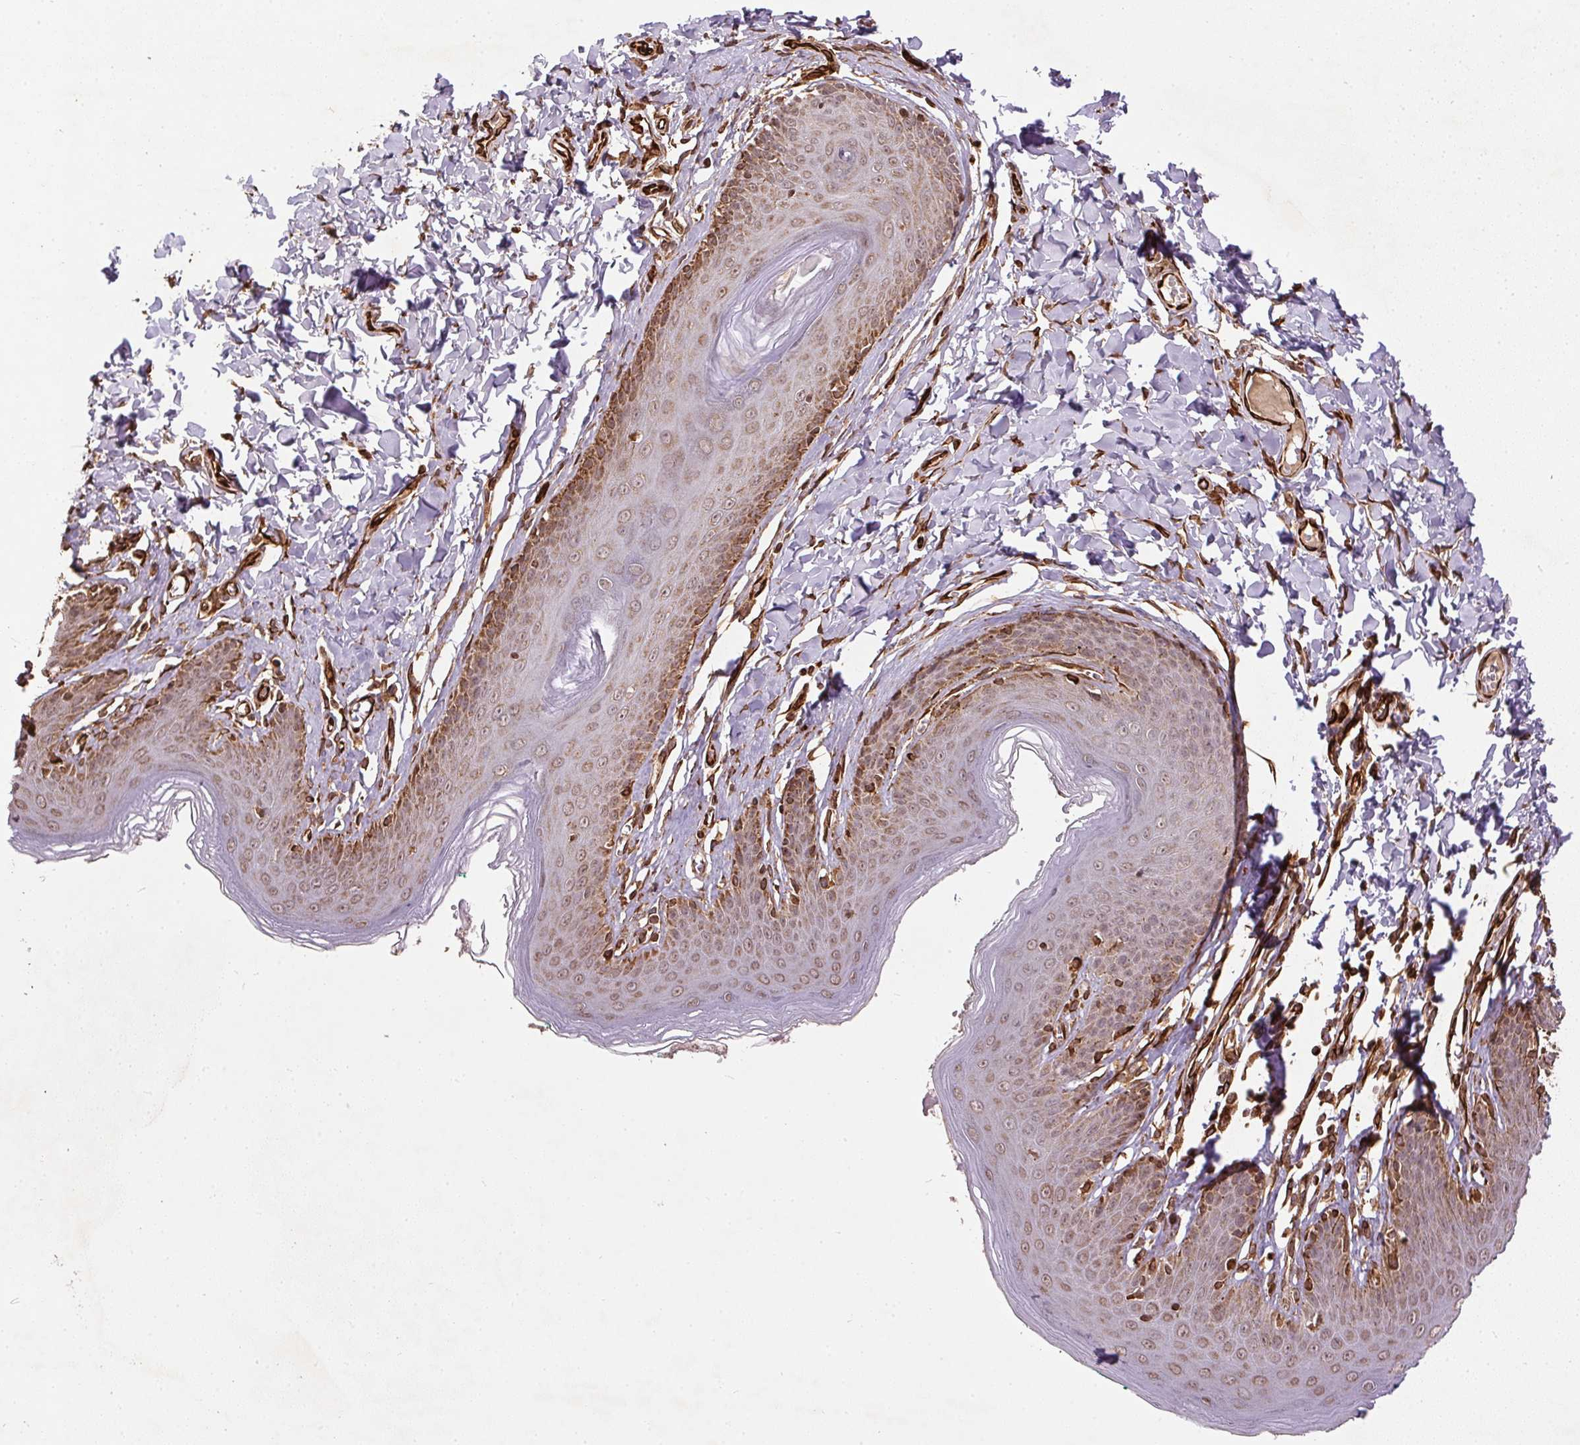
{"staining": {"intensity": "weak", "quantity": ">75%", "location": "cytoplasmic/membranous"}, "tissue": "skin", "cell_type": "Epidermal cells", "image_type": "normal", "snomed": [{"axis": "morphology", "description": "Normal tissue, NOS"}, {"axis": "topography", "description": "Vulva"}, {"axis": "topography", "description": "Peripheral nerve tissue"}], "caption": "Protein analysis of unremarkable skin demonstrates weak cytoplasmic/membranous positivity in approximately >75% of epidermal cells. The protein of interest is shown in brown color, while the nuclei are stained blue.", "gene": "SPRED2", "patient": {"sex": "female", "age": 66}}